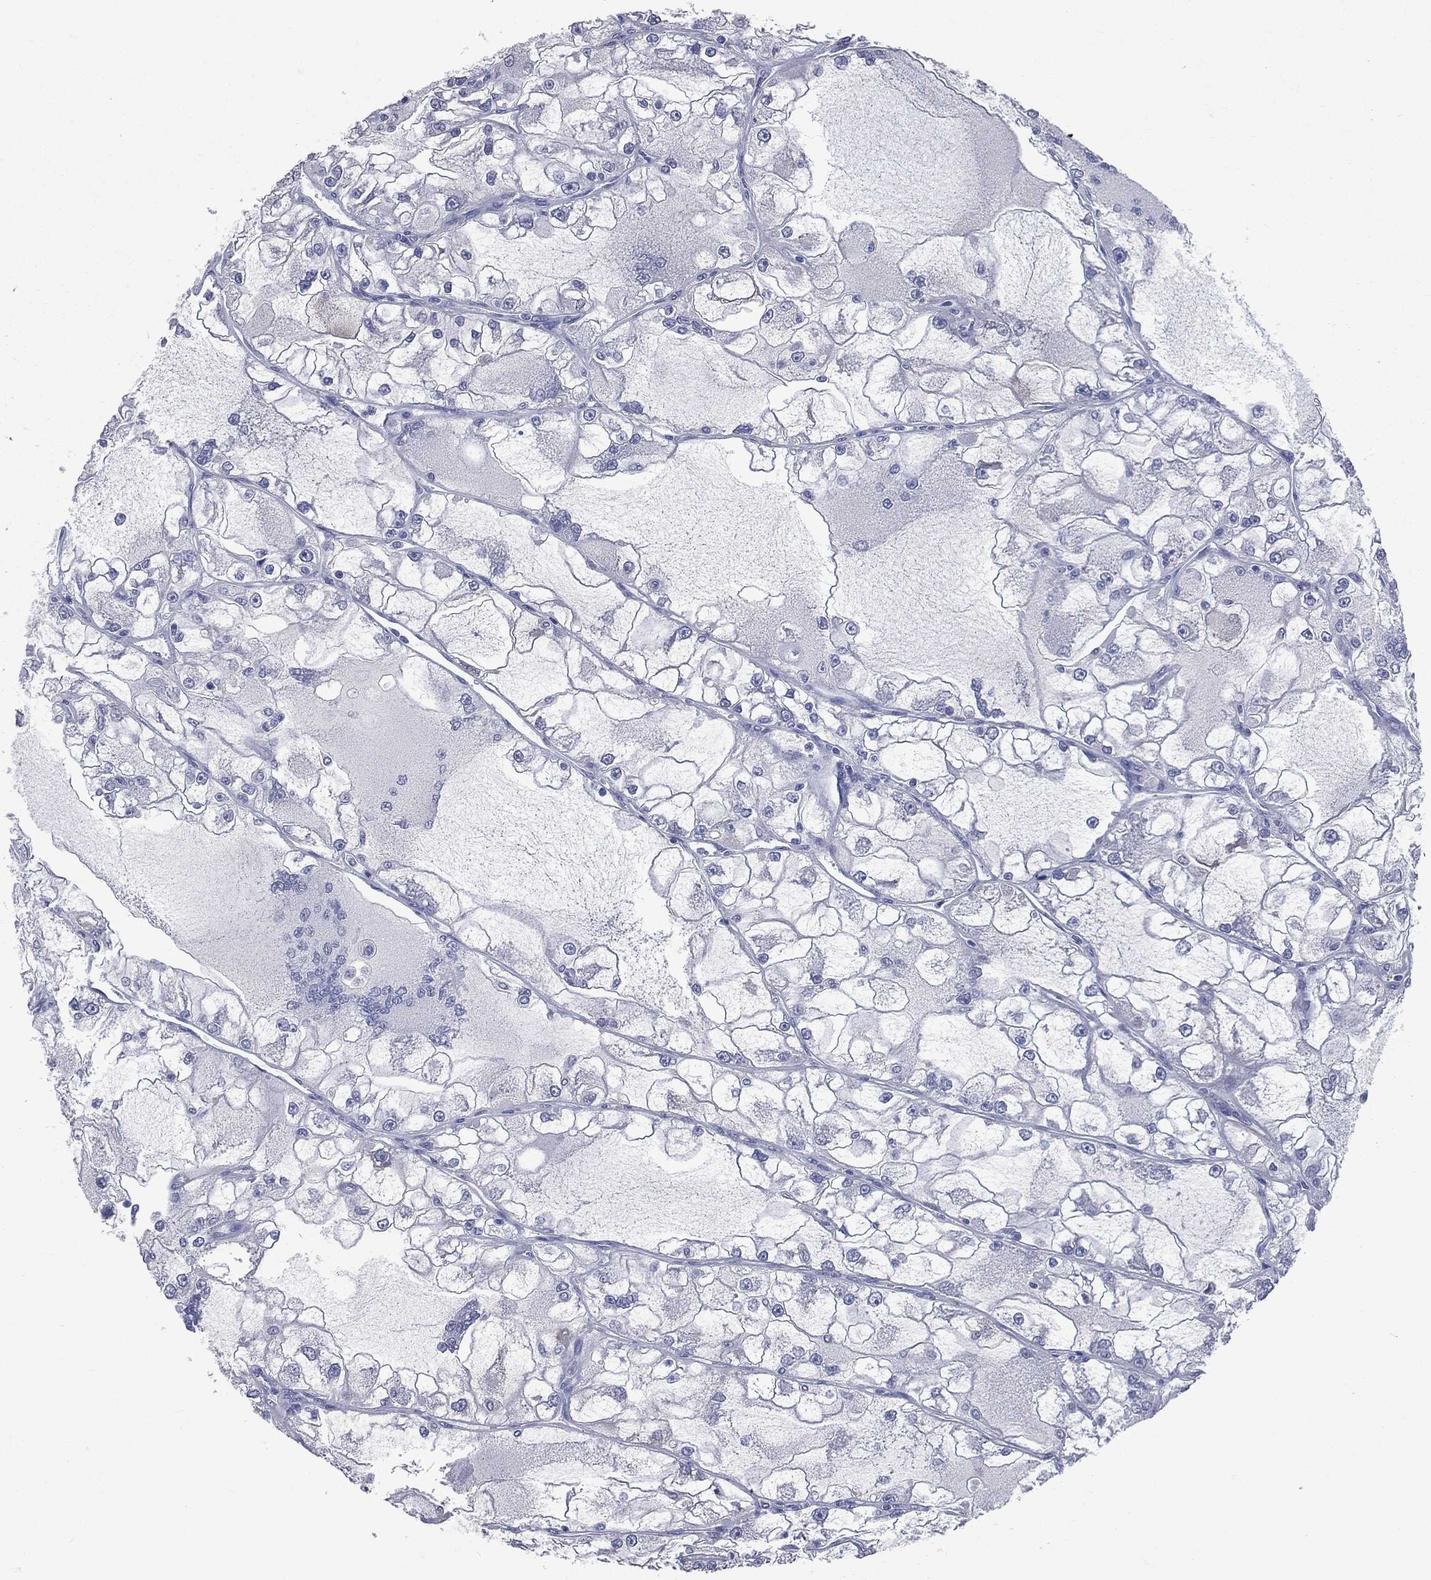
{"staining": {"intensity": "negative", "quantity": "none", "location": "none"}, "tissue": "renal cancer", "cell_type": "Tumor cells", "image_type": "cancer", "snomed": [{"axis": "morphology", "description": "Adenocarcinoma, NOS"}, {"axis": "topography", "description": "Kidney"}], "caption": "DAB immunohistochemical staining of renal cancer shows no significant positivity in tumor cells.", "gene": "PTGS2", "patient": {"sex": "female", "age": 72}}